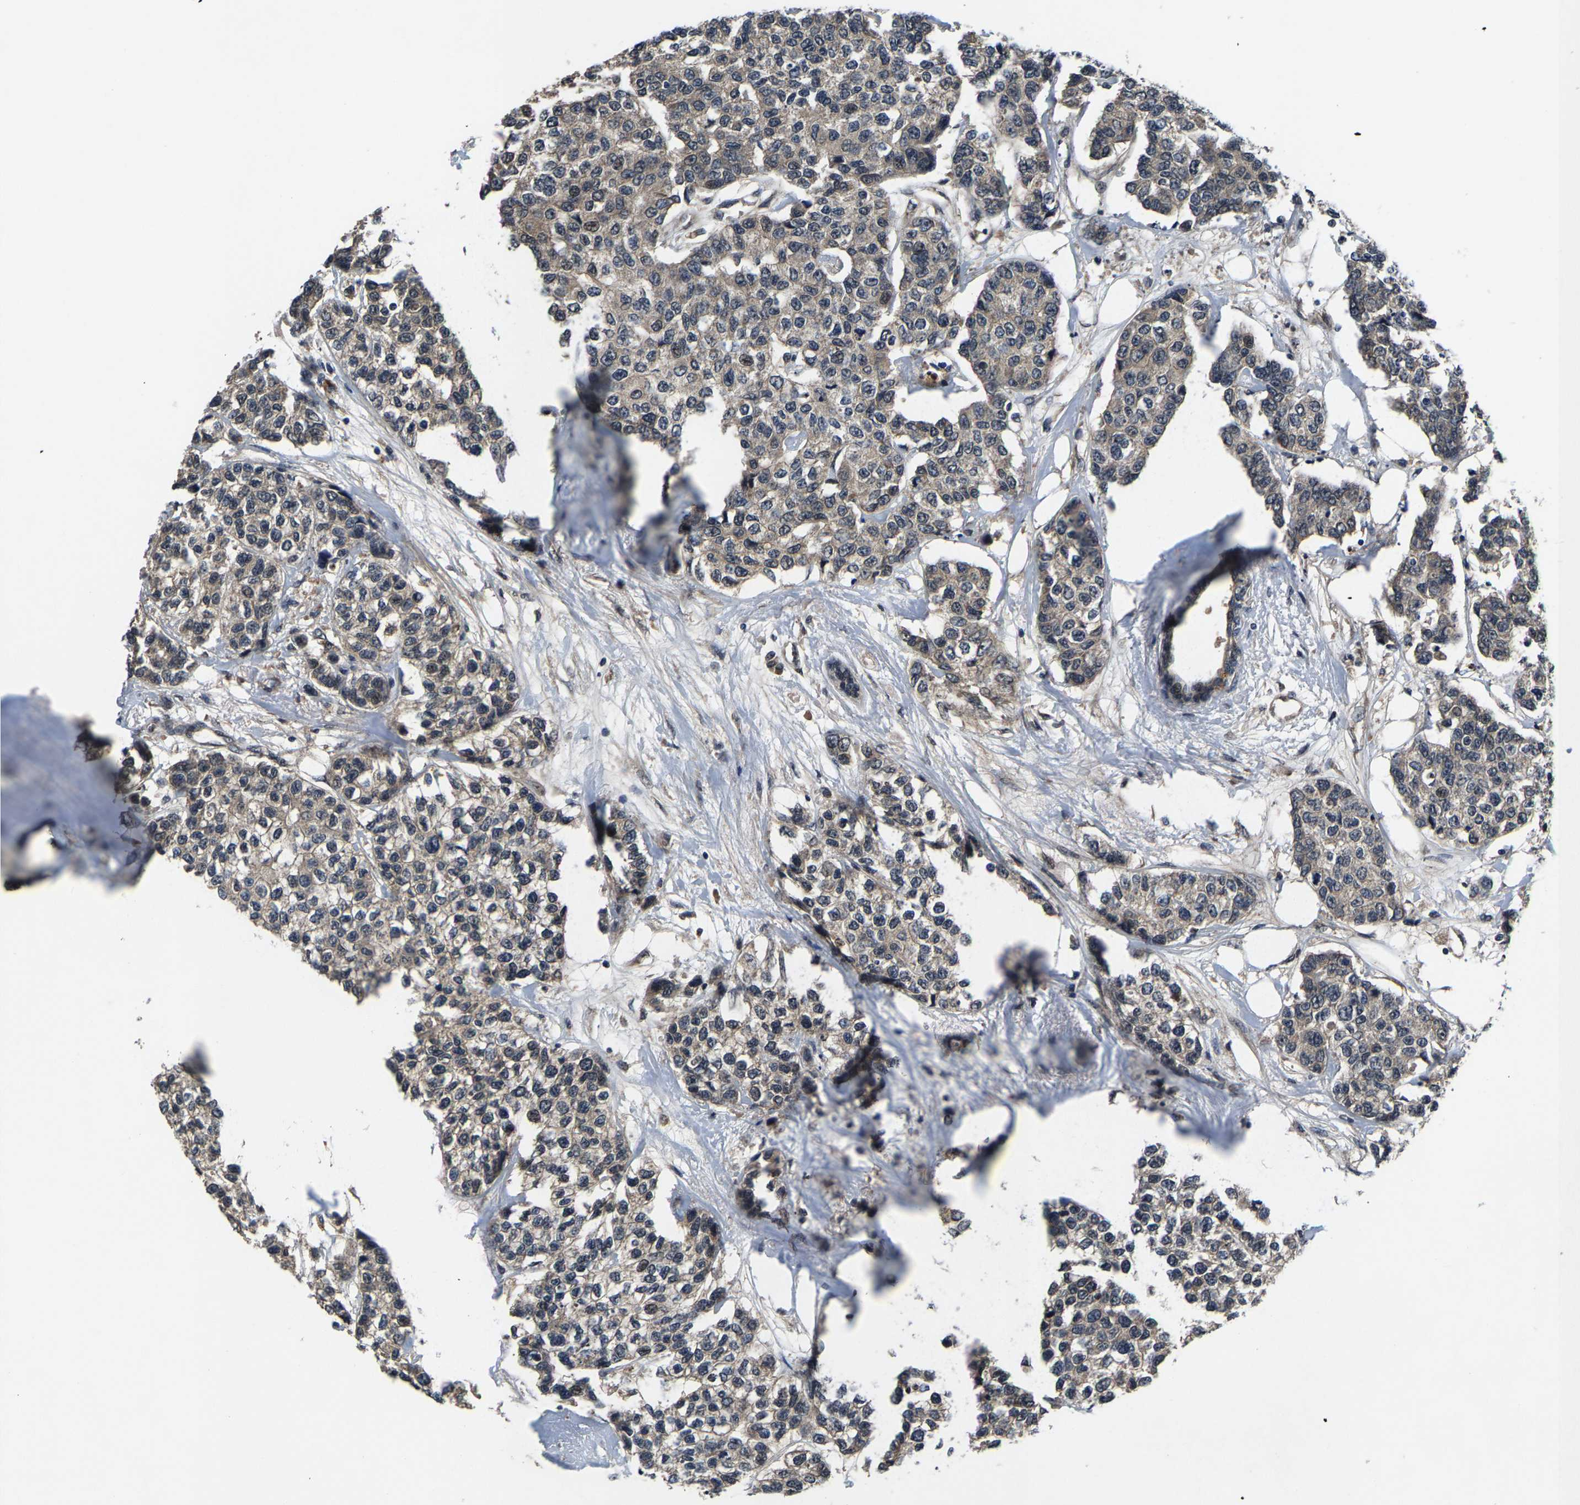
{"staining": {"intensity": "weak", "quantity": "<25%", "location": "cytoplasmic/membranous"}, "tissue": "breast cancer", "cell_type": "Tumor cells", "image_type": "cancer", "snomed": [{"axis": "morphology", "description": "Duct carcinoma"}, {"axis": "topography", "description": "Breast"}], "caption": "Tumor cells are negative for brown protein staining in intraductal carcinoma (breast). (DAB (3,3'-diaminobenzidine) immunohistochemistry (IHC) visualized using brightfield microscopy, high magnification).", "gene": "HUWE1", "patient": {"sex": "female", "age": 51}}